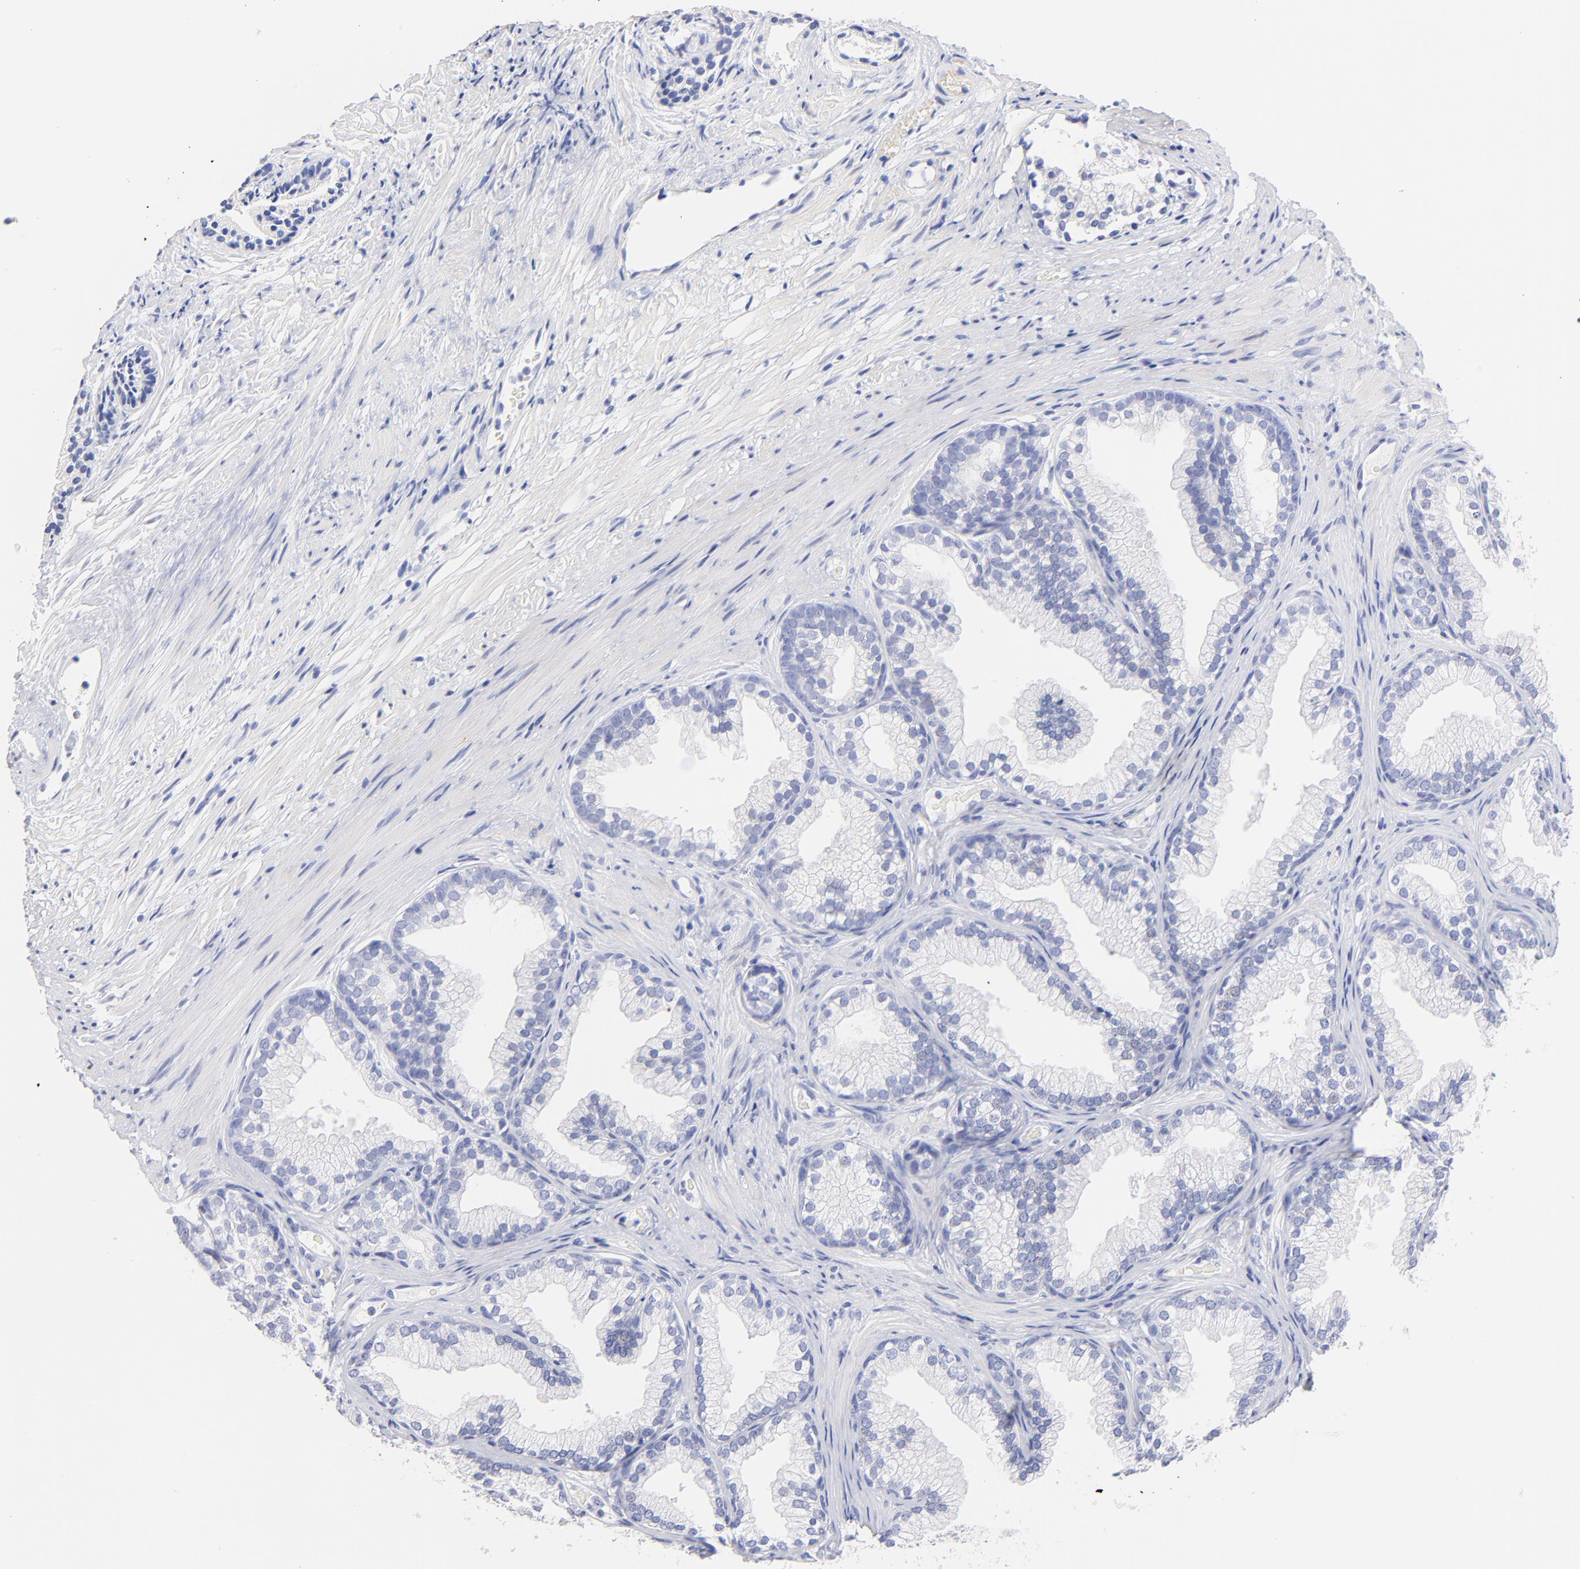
{"staining": {"intensity": "negative", "quantity": "none", "location": "none"}, "tissue": "prostate", "cell_type": "Glandular cells", "image_type": "normal", "snomed": [{"axis": "morphology", "description": "Normal tissue, NOS"}, {"axis": "topography", "description": "Prostate"}], "caption": "IHC photomicrograph of benign prostate stained for a protein (brown), which demonstrates no staining in glandular cells.", "gene": "HORMAD2", "patient": {"sex": "male", "age": 76}}